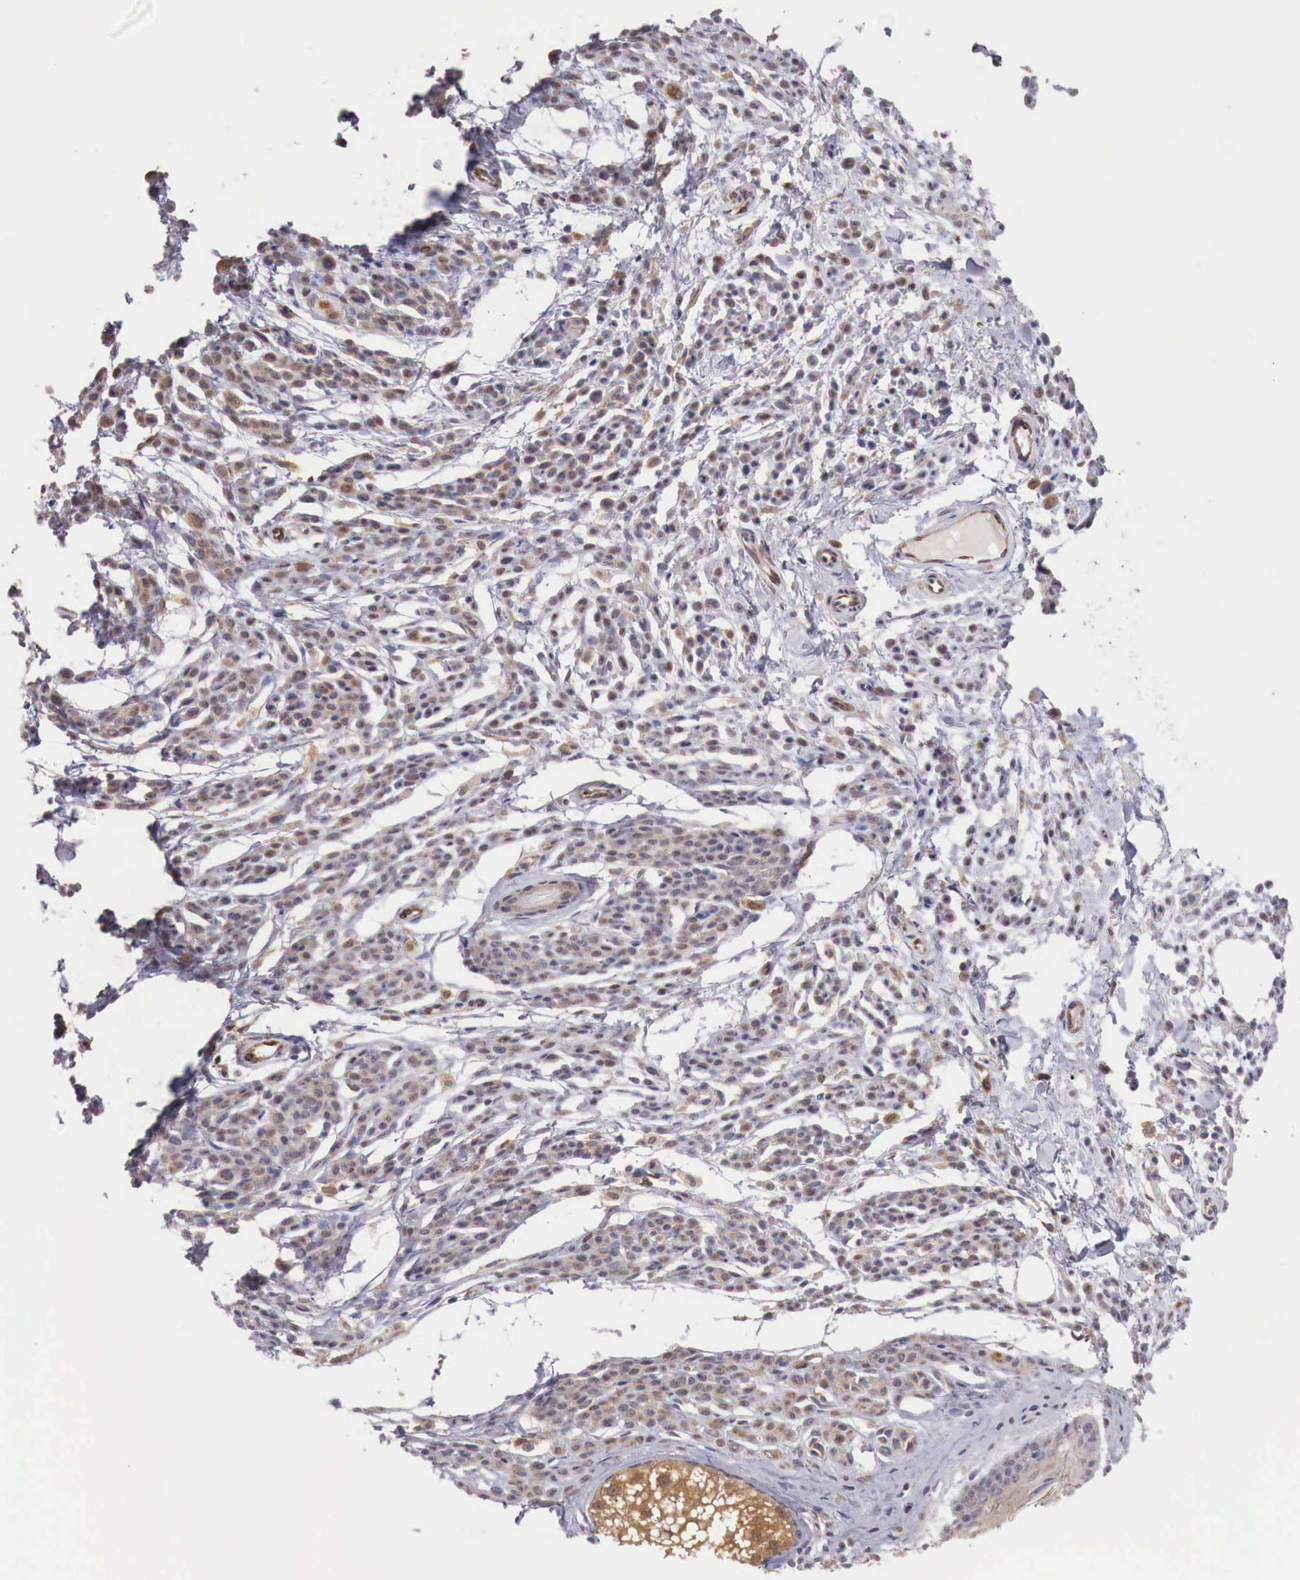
{"staining": {"intensity": "weak", "quantity": ">75%", "location": "cytoplasmic/membranous"}, "tissue": "melanoma", "cell_type": "Tumor cells", "image_type": "cancer", "snomed": [{"axis": "morphology", "description": "Malignant melanoma, NOS"}, {"axis": "topography", "description": "Skin"}], "caption": "This is a micrograph of immunohistochemistry staining of melanoma, which shows weak staining in the cytoplasmic/membranous of tumor cells.", "gene": "GAB2", "patient": {"sex": "female", "age": 52}}